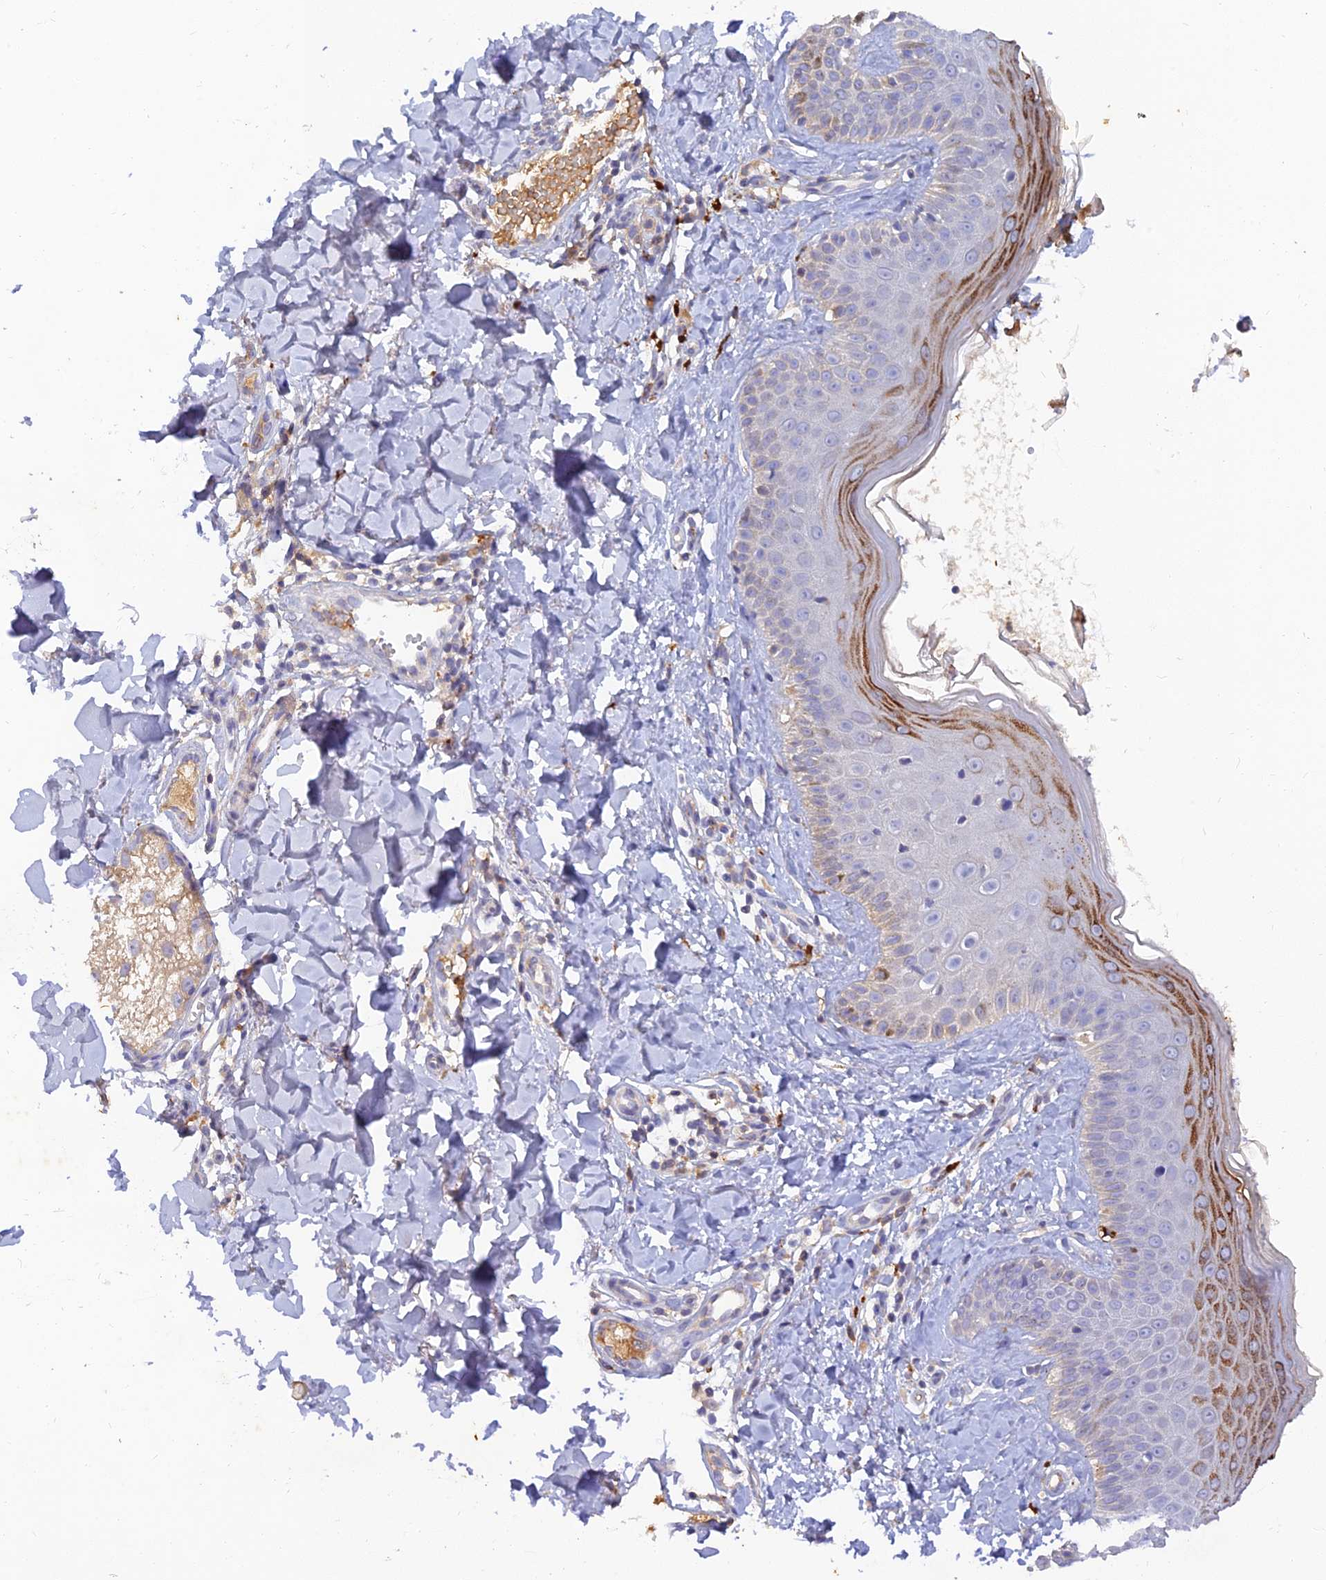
{"staining": {"intensity": "negative", "quantity": "none", "location": "none"}, "tissue": "skin", "cell_type": "Fibroblasts", "image_type": "normal", "snomed": [{"axis": "morphology", "description": "Normal tissue, NOS"}, {"axis": "topography", "description": "Skin"}], "caption": "A high-resolution image shows immunohistochemistry (IHC) staining of unremarkable skin, which demonstrates no significant positivity in fibroblasts. (Brightfield microscopy of DAB (3,3'-diaminobenzidine) immunohistochemistry at high magnification).", "gene": "ACSM5", "patient": {"sex": "male", "age": 52}}